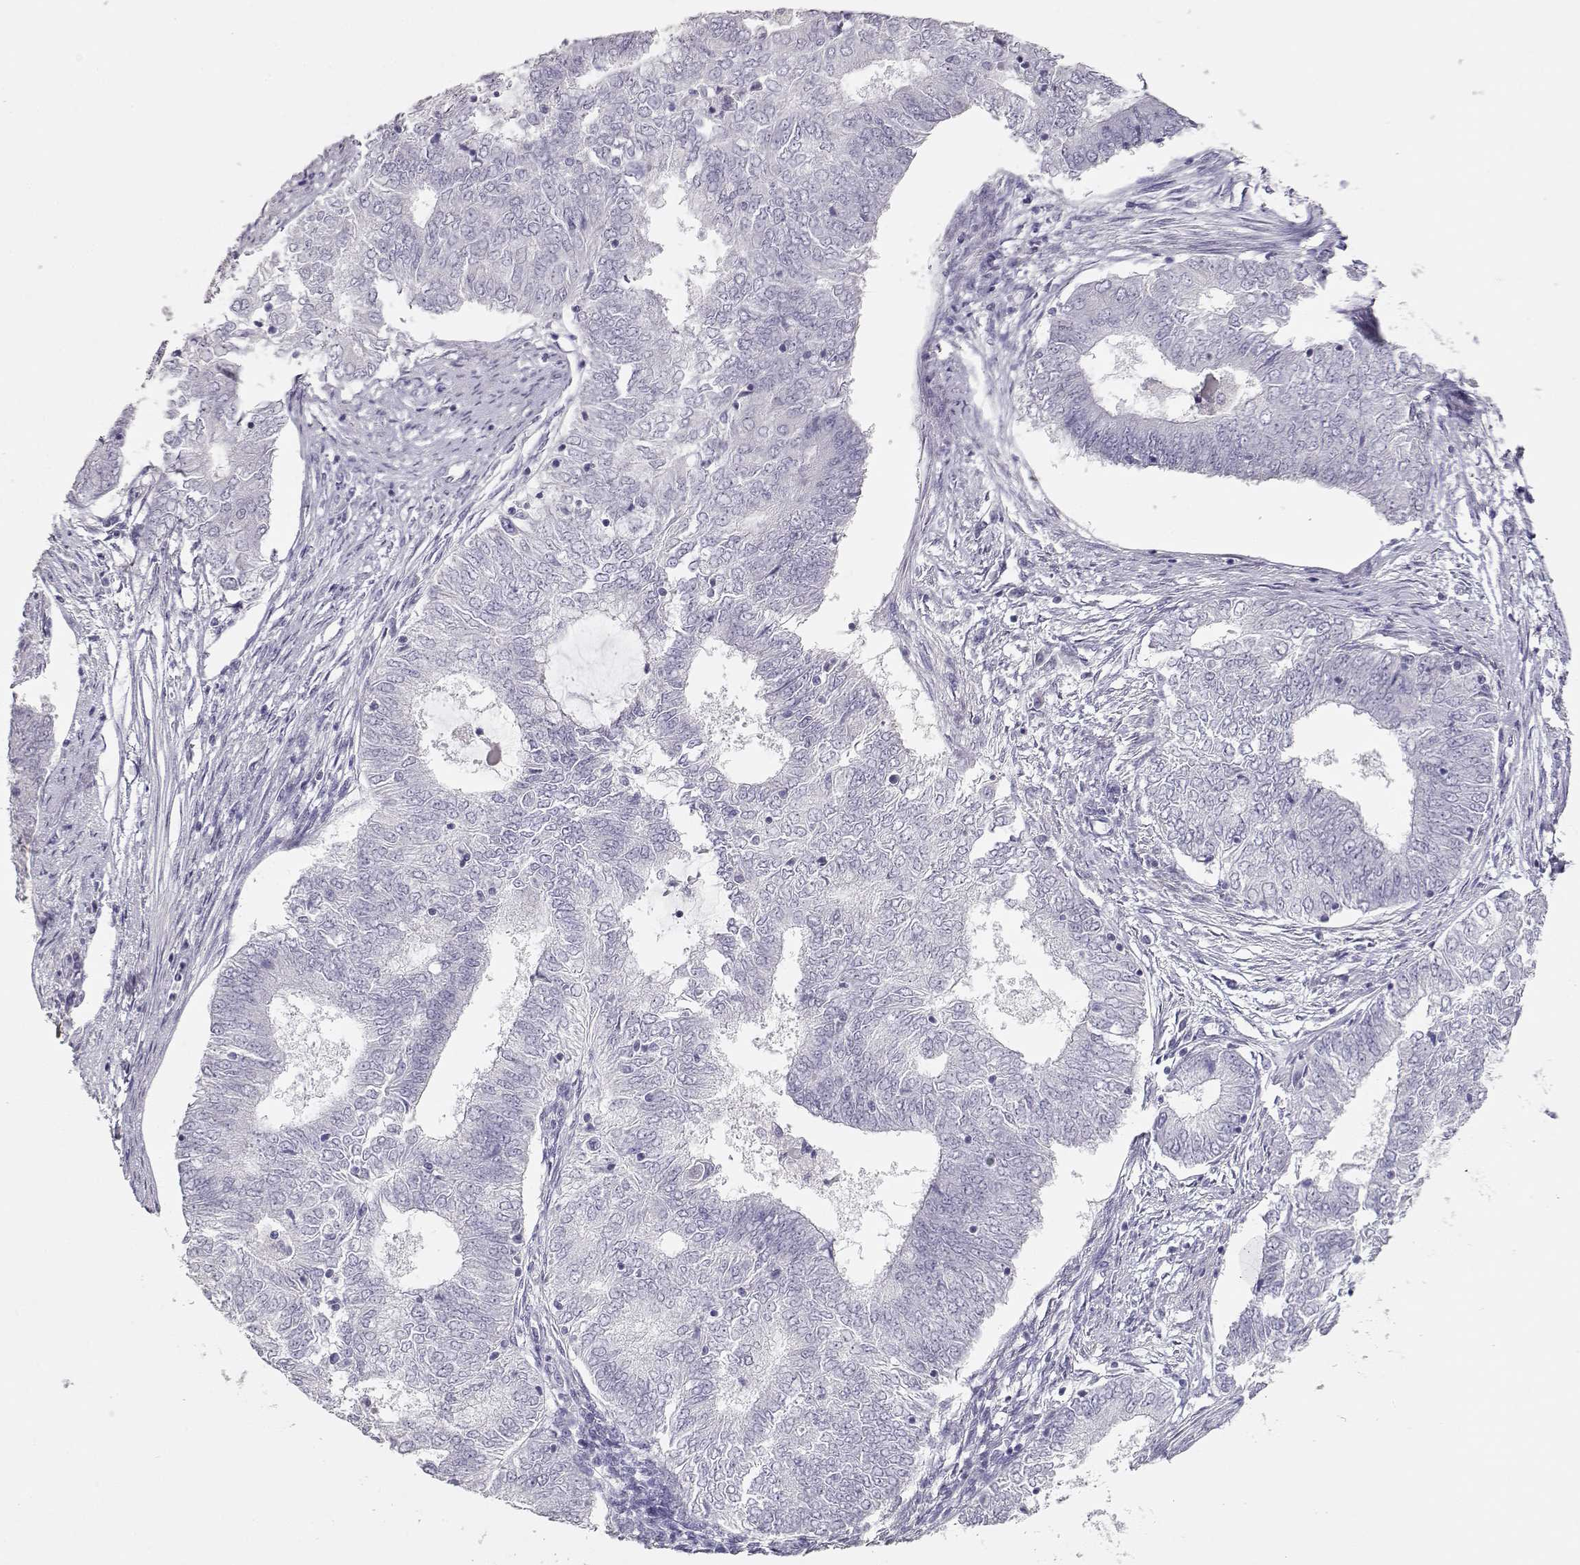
{"staining": {"intensity": "negative", "quantity": "none", "location": "none"}, "tissue": "endometrial cancer", "cell_type": "Tumor cells", "image_type": "cancer", "snomed": [{"axis": "morphology", "description": "Adenocarcinoma, NOS"}, {"axis": "topography", "description": "Endometrium"}], "caption": "Immunohistochemistry (IHC) of endometrial adenocarcinoma displays no positivity in tumor cells.", "gene": "MAGEC1", "patient": {"sex": "female", "age": 62}}